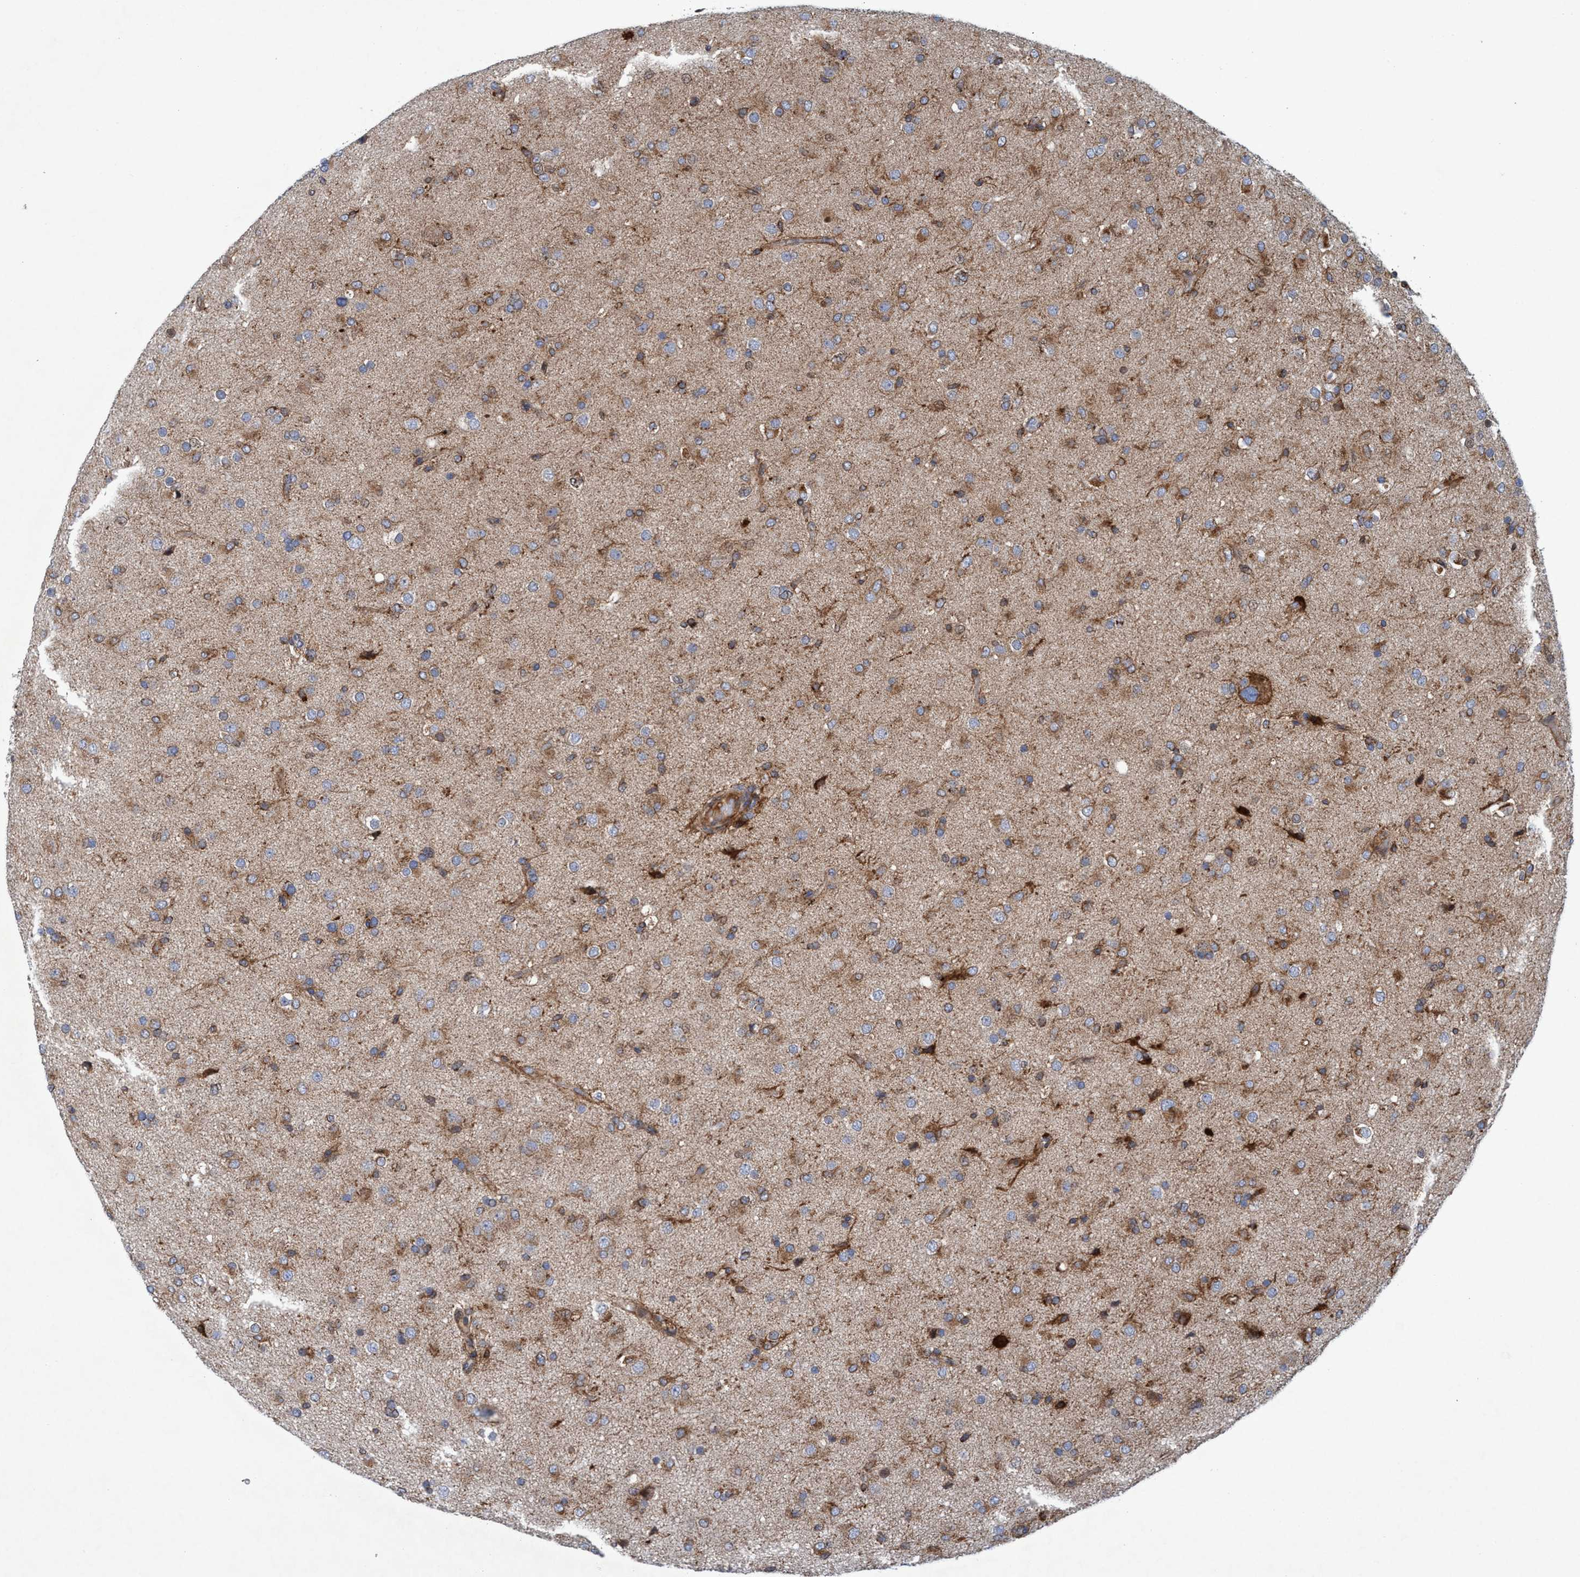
{"staining": {"intensity": "moderate", "quantity": "25%-75%", "location": "cytoplasmic/membranous"}, "tissue": "glioma", "cell_type": "Tumor cells", "image_type": "cancer", "snomed": [{"axis": "morphology", "description": "Glioma, malignant, Low grade"}, {"axis": "topography", "description": "Brain"}], "caption": "A histopathology image showing moderate cytoplasmic/membranous expression in approximately 25%-75% of tumor cells in glioma, as visualized by brown immunohistochemical staining.", "gene": "SLC16A3", "patient": {"sex": "male", "age": 65}}